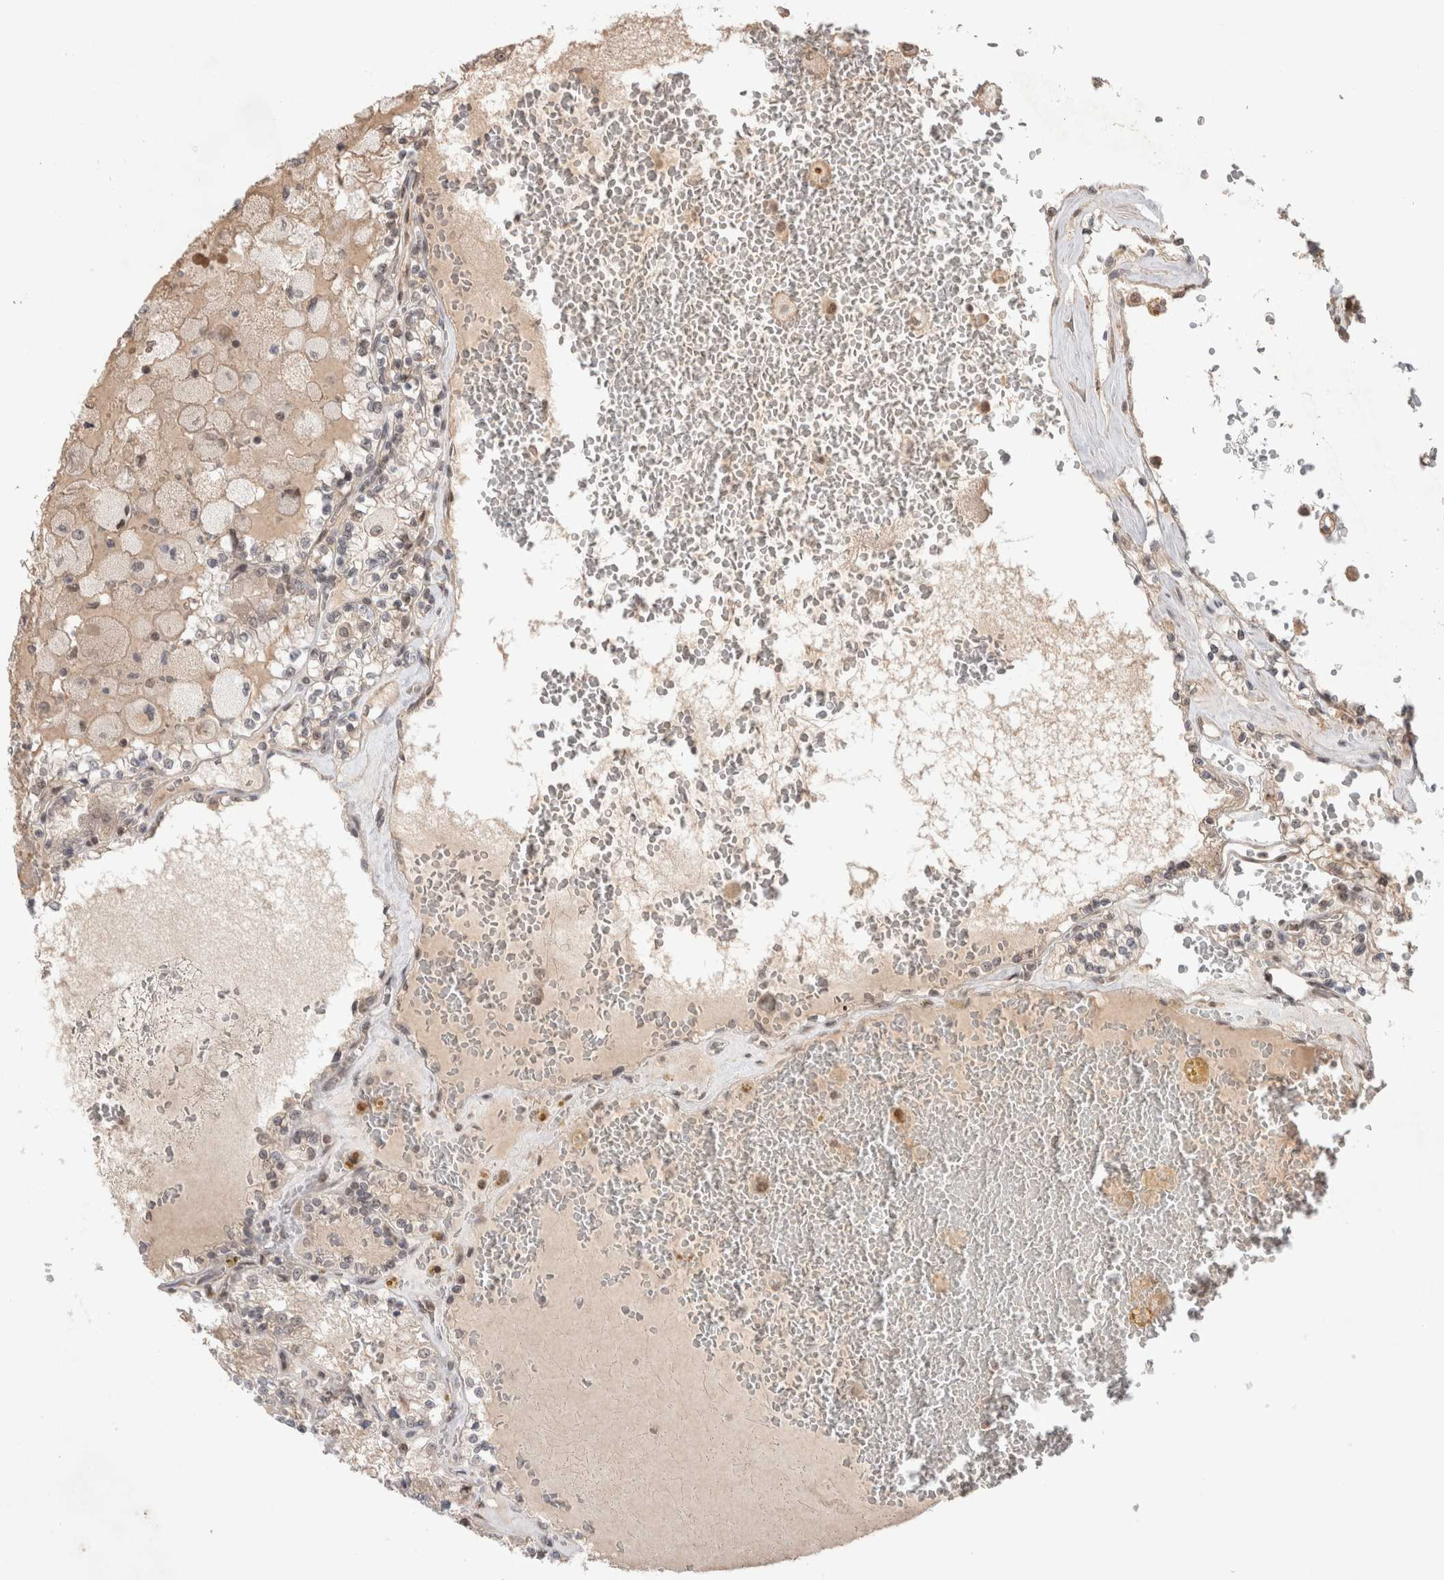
{"staining": {"intensity": "negative", "quantity": "none", "location": "none"}, "tissue": "renal cancer", "cell_type": "Tumor cells", "image_type": "cancer", "snomed": [{"axis": "morphology", "description": "Adenocarcinoma, NOS"}, {"axis": "topography", "description": "Kidney"}], "caption": "Histopathology image shows no protein expression in tumor cells of renal cancer tissue.", "gene": "SYDE2", "patient": {"sex": "female", "age": 56}}